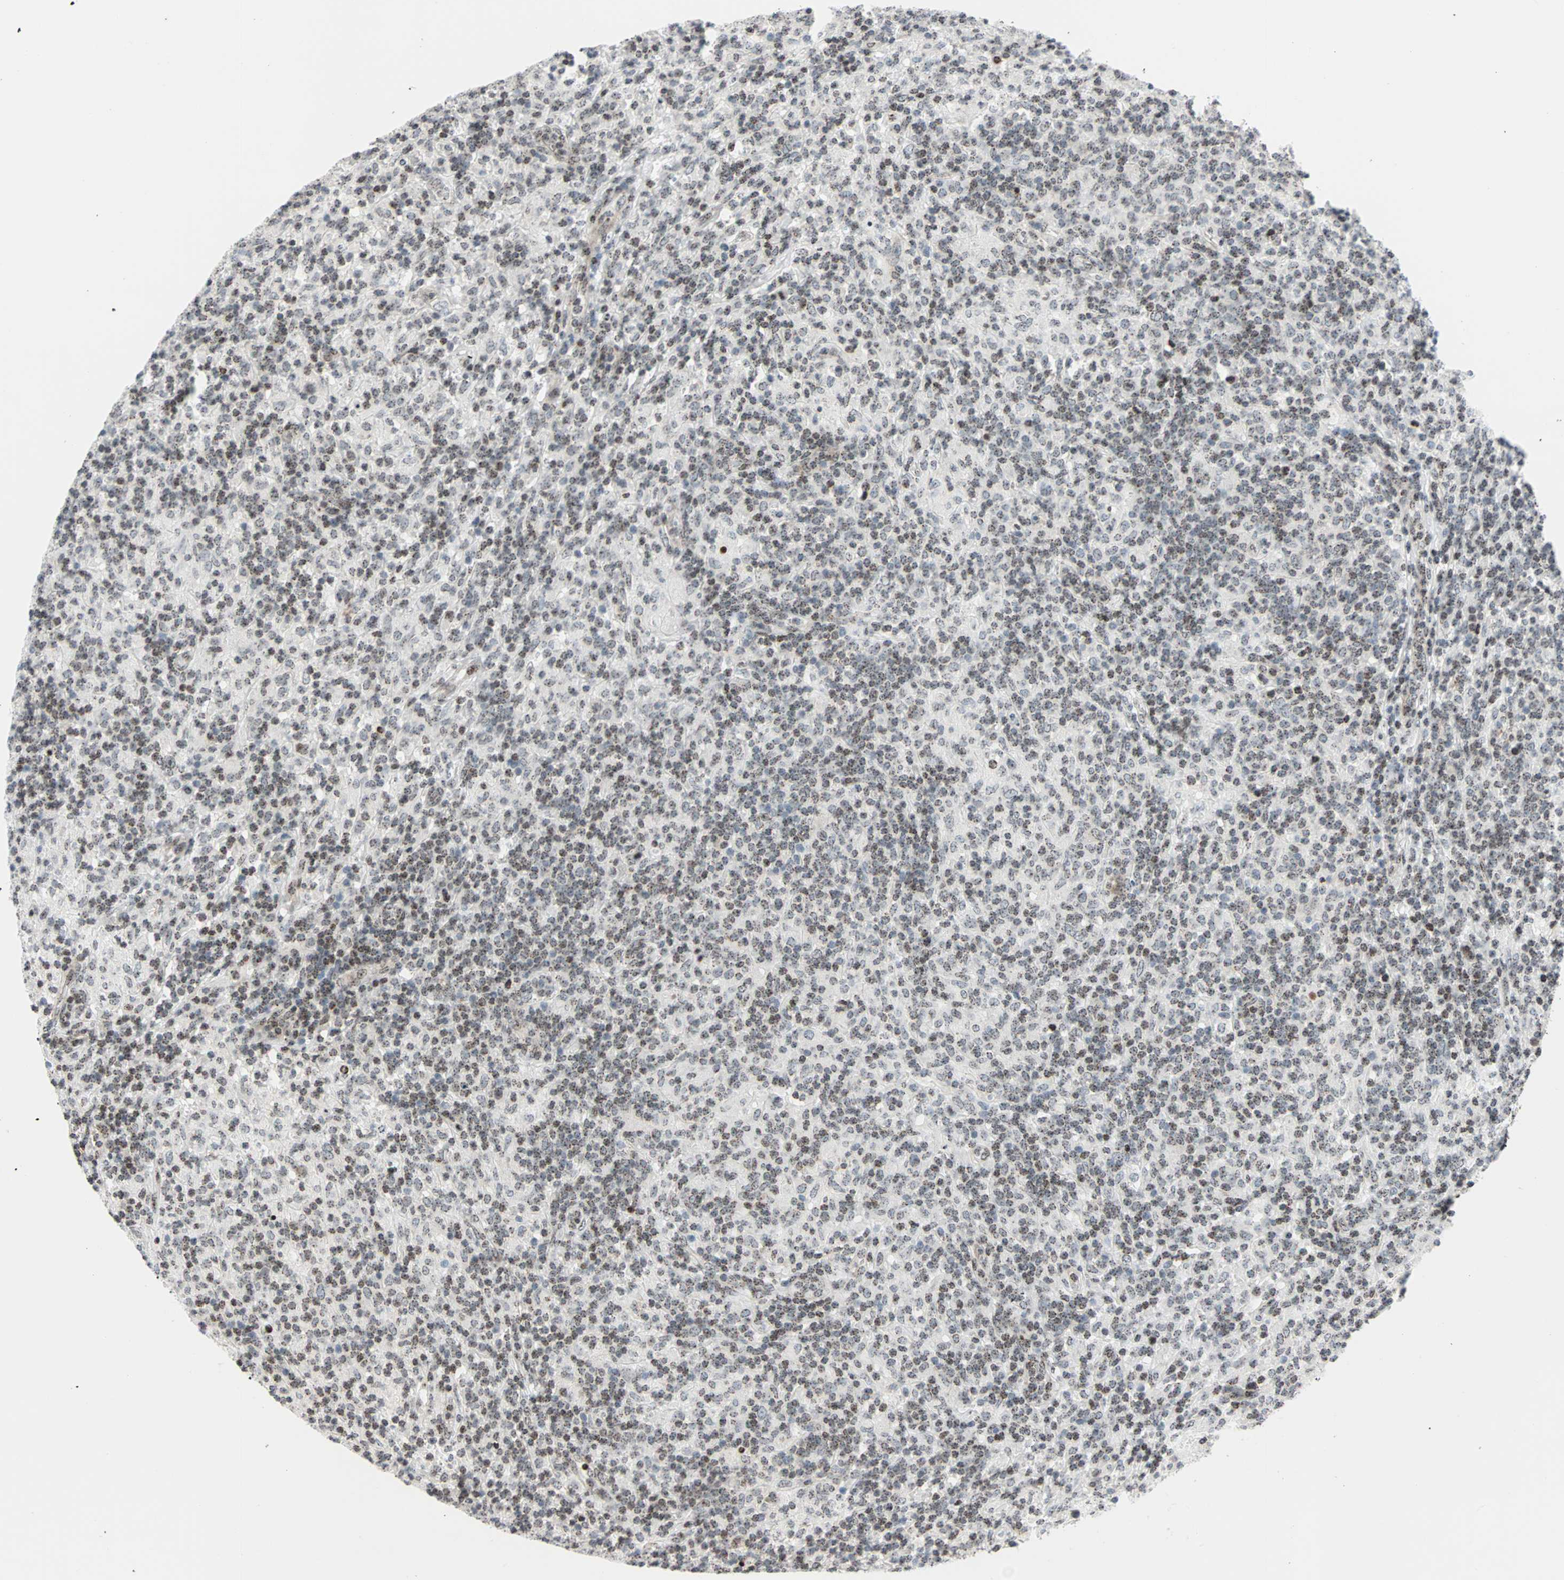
{"staining": {"intensity": "weak", "quantity": ">75%", "location": "nuclear"}, "tissue": "lymphoma", "cell_type": "Tumor cells", "image_type": "cancer", "snomed": [{"axis": "morphology", "description": "Hodgkin's disease, NOS"}, {"axis": "topography", "description": "Lymph node"}], "caption": "A low amount of weak nuclear expression is seen in approximately >75% of tumor cells in lymphoma tissue.", "gene": "CENPA", "patient": {"sex": "male", "age": 70}}